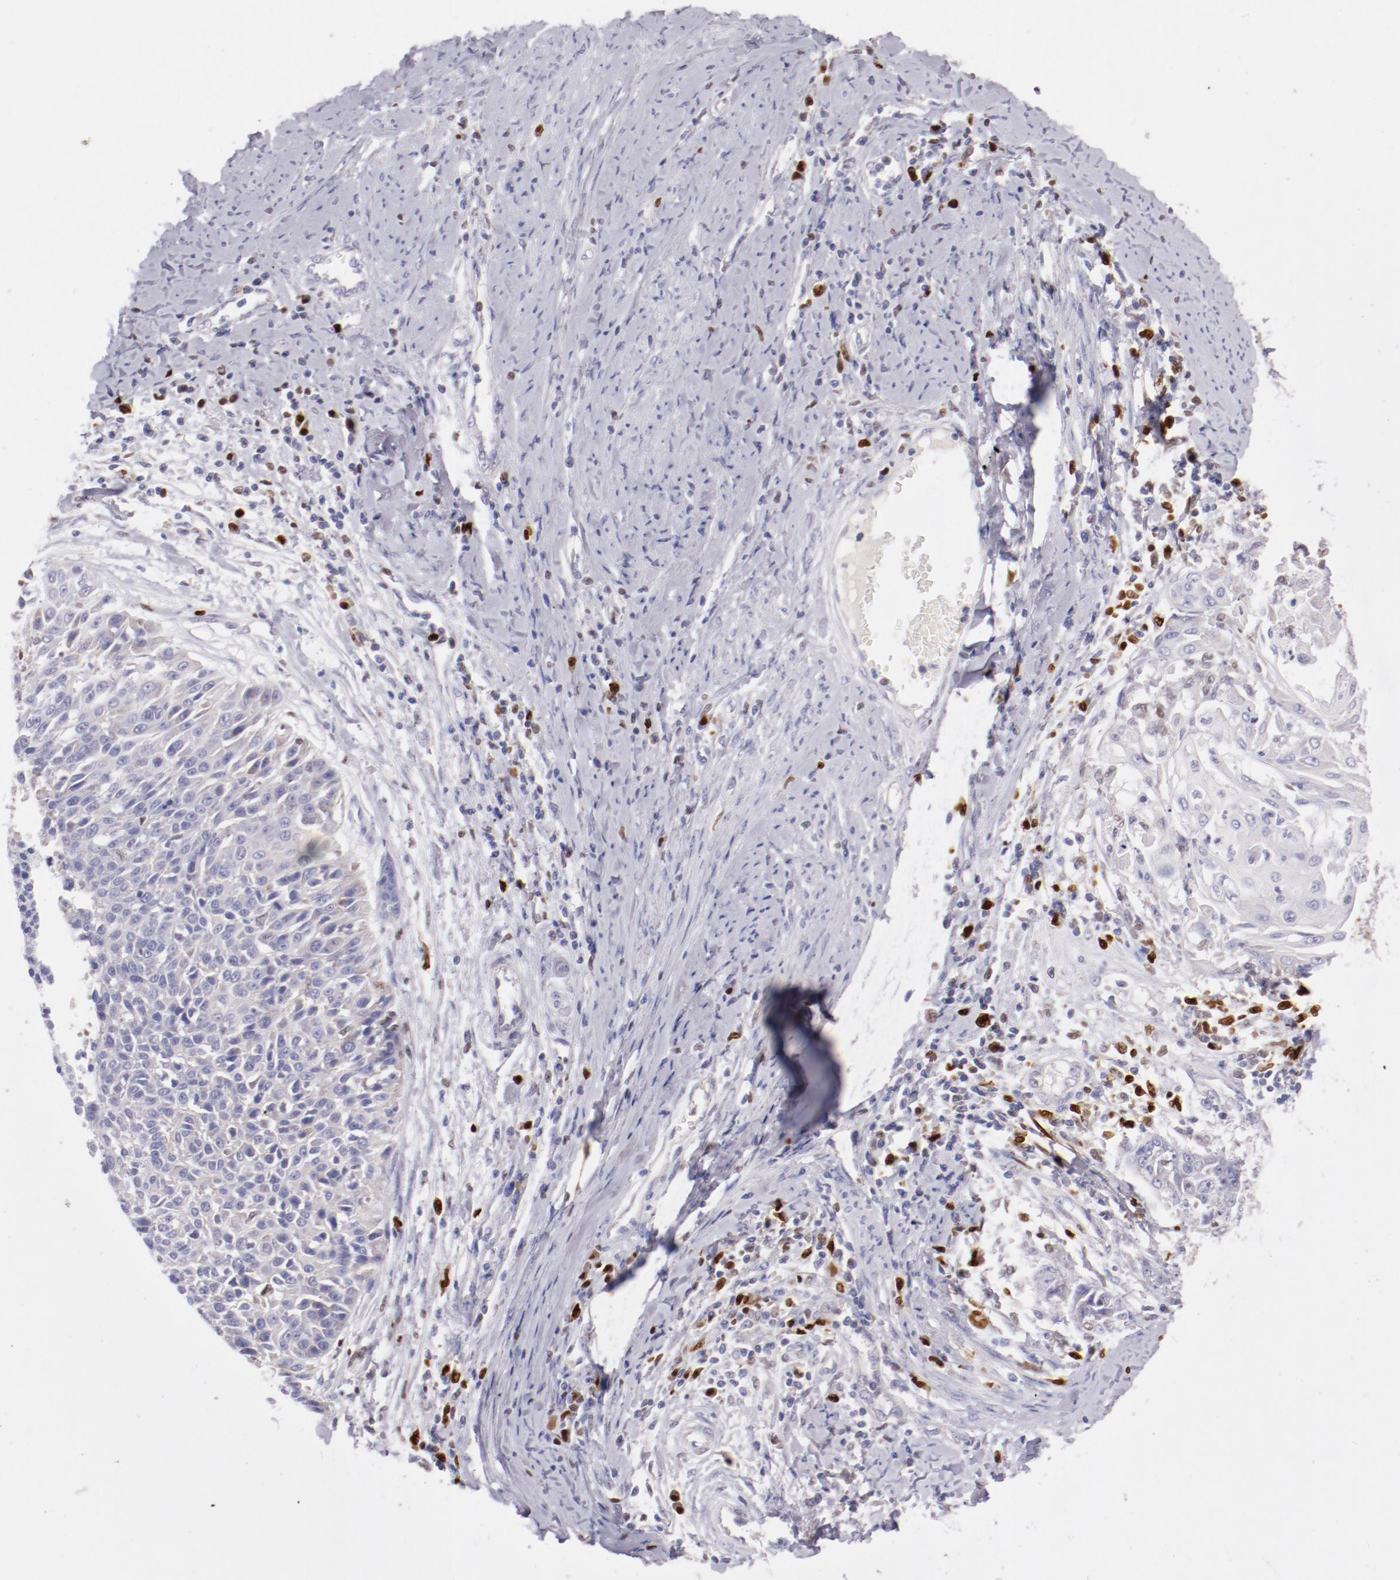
{"staining": {"intensity": "negative", "quantity": "none", "location": "none"}, "tissue": "cervical cancer", "cell_type": "Tumor cells", "image_type": "cancer", "snomed": [{"axis": "morphology", "description": "Squamous cell carcinoma, NOS"}, {"axis": "topography", "description": "Cervix"}], "caption": "Tumor cells show no significant protein staining in squamous cell carcinoma (cervical). The staining is performed using DAB (3,3'-diaminobenzidine) brown chromogen with nuclei counter-stained in using hematoxylin.", "gene": "IRF8", "patient": {"sex": "female", "age": 64}}